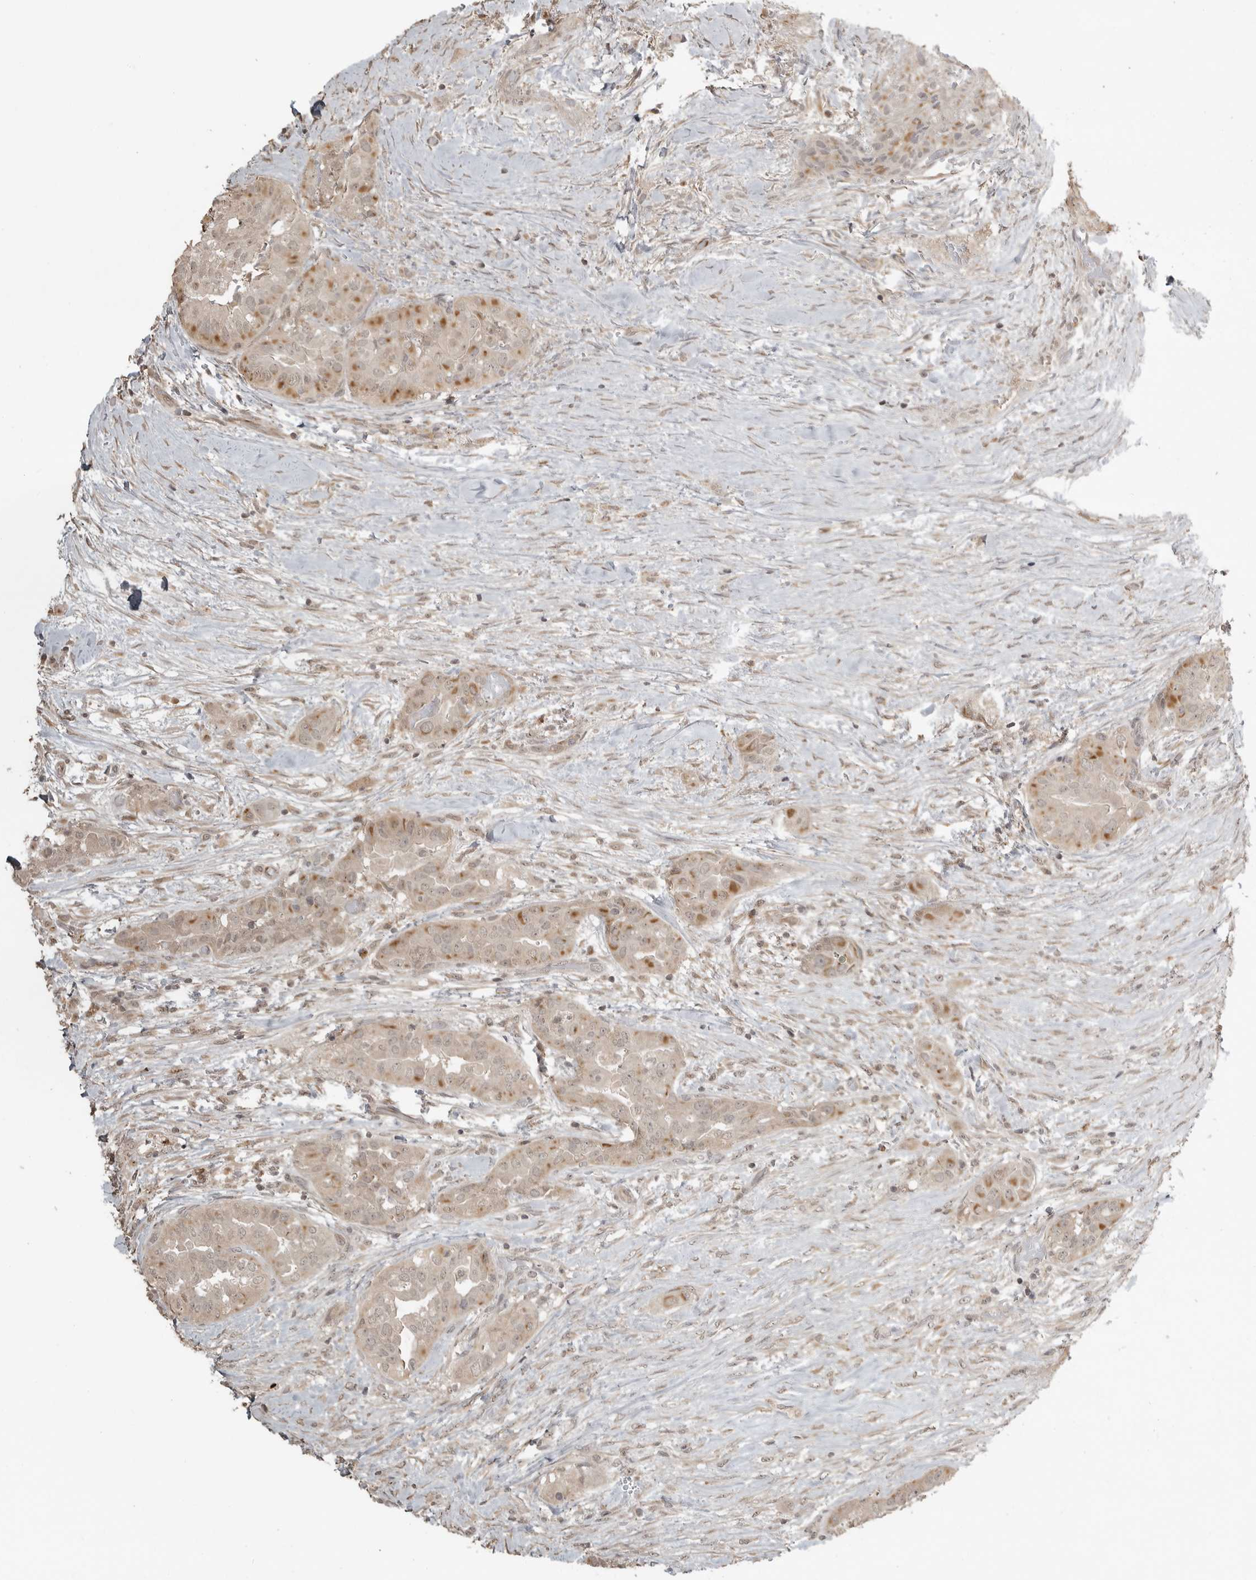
{"staining": {"intensity": "moderate", "quantity": ">75%", "location": "cytoplasmic/membranous"}, "tissue": "thyroid cancer", "cell_type": "Tumor cells", "image_type": "cancer", "snomed": [{"axis": "morphology", "description": "Papillary adenocarcinoma, NOS"}, {"axis": "topography", "description": "Thyroid gland"}], "caption": "Protein expression analysis of human thyroid cancer (papillary adenocarcinoma) reveals moderate cytoplasmic/membranous positivity in about >75% of tumor cells.", "gene": "SMG8", "patient": {"sex": "female", "age": 59}}